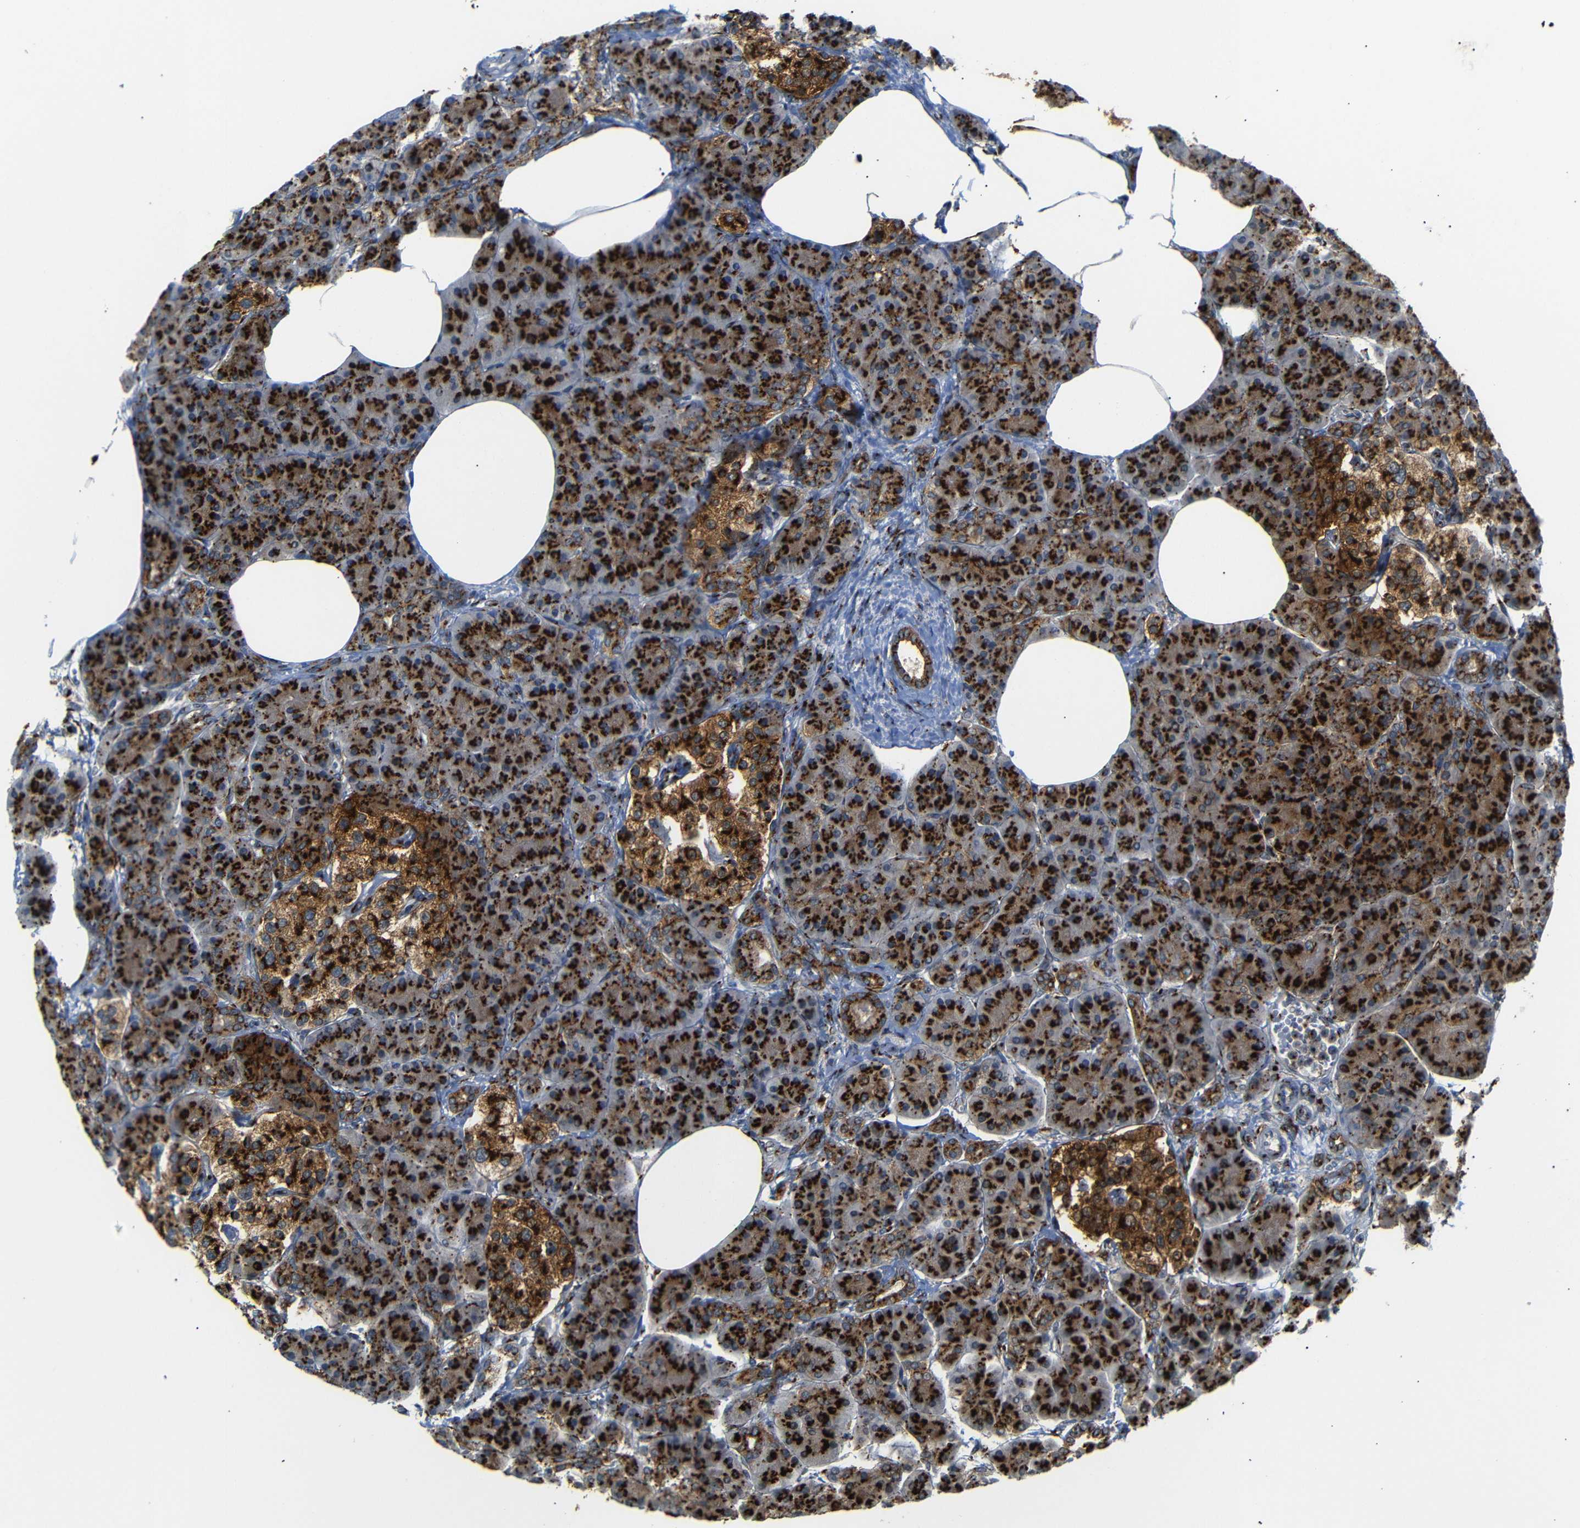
{"staining": {"intensity": "strong", "quantity": ">75%", "location": "cytoplasmic/membranous"}, "tissue": "pancreas", "cell_type": "Exocrine glandular cells", "image_type": "normal", "snomed": [{"axis": "morphology", "description": "Normal tissue, NOS"}, {"axis": "topography", "description": "Pancreas"}], "caption": "Immunohistochemistry (IHC) image of normal pancreas: human pancreas stained using IHC displays high levels of strong protein expression localized specifically in the cytoplasmic/membranous of exocrine glandular cells, appearing as a cytoplasmic/membranous brown color.", "gene": "TGOLN2", "patient": {"sex": "female", "age": 70}}